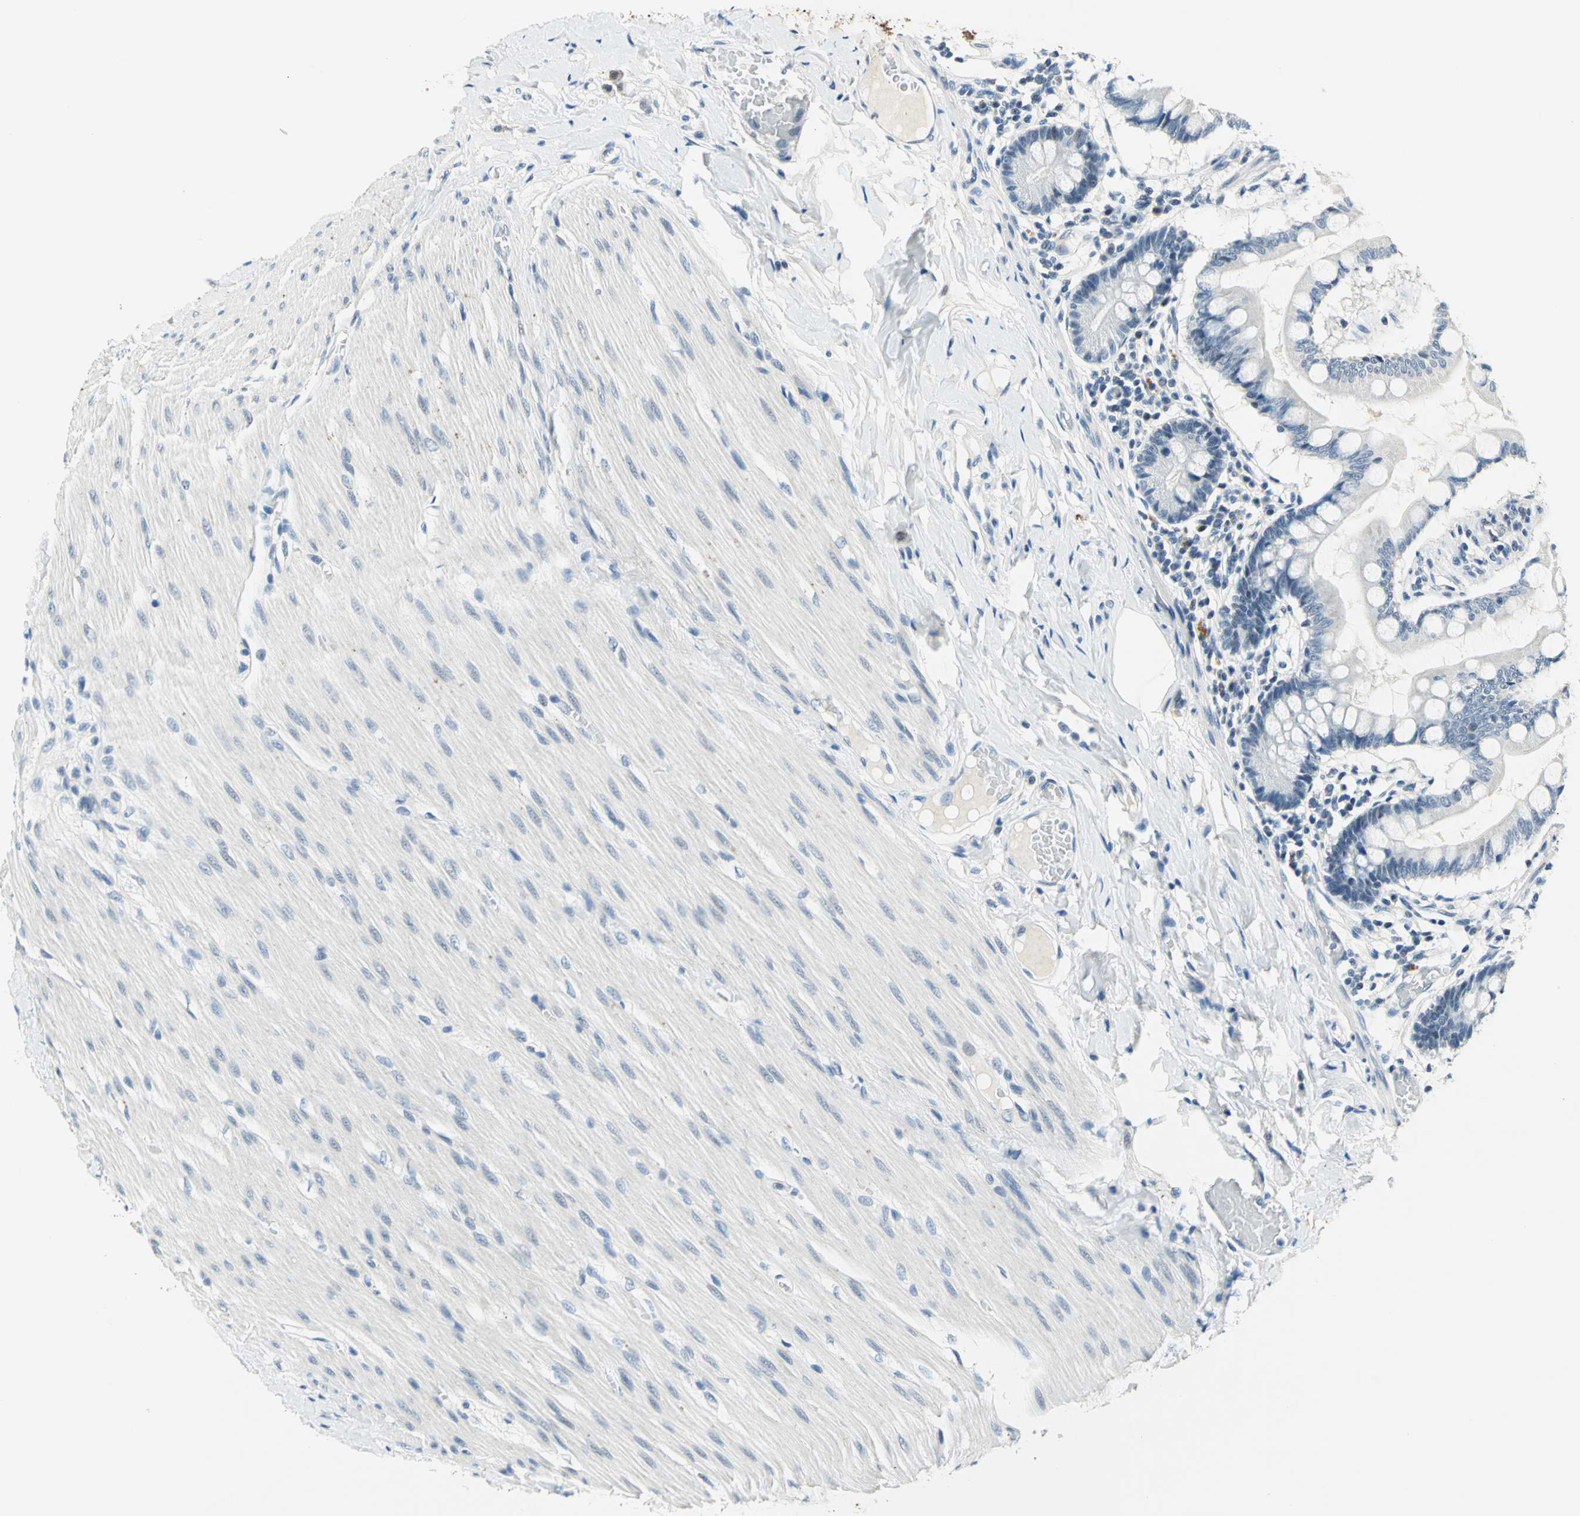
{"staining": {"intensity": "negative", "quantity": "none", "location": "none"}, "tissue": "small intestine", "cell_type": "Glandular cells", "image_type": "normal", "snomed": [{"axis": "morphology", "description": "Normal tissue, NOS"}, {"axis": "topography", "description": "Small intestine"}], "caption": "IHC photomicrograph of normal small intestine: small intestine stained with DAB (3,3'-diaminobenzidine) shows no significant protein expression in glandular cells. The staining is performed using DAB brown chromogen with nuclei counter-stained in using hematoxylin.", "gene": "RAD17", "patient": {"sex": "male", "age": 41}}